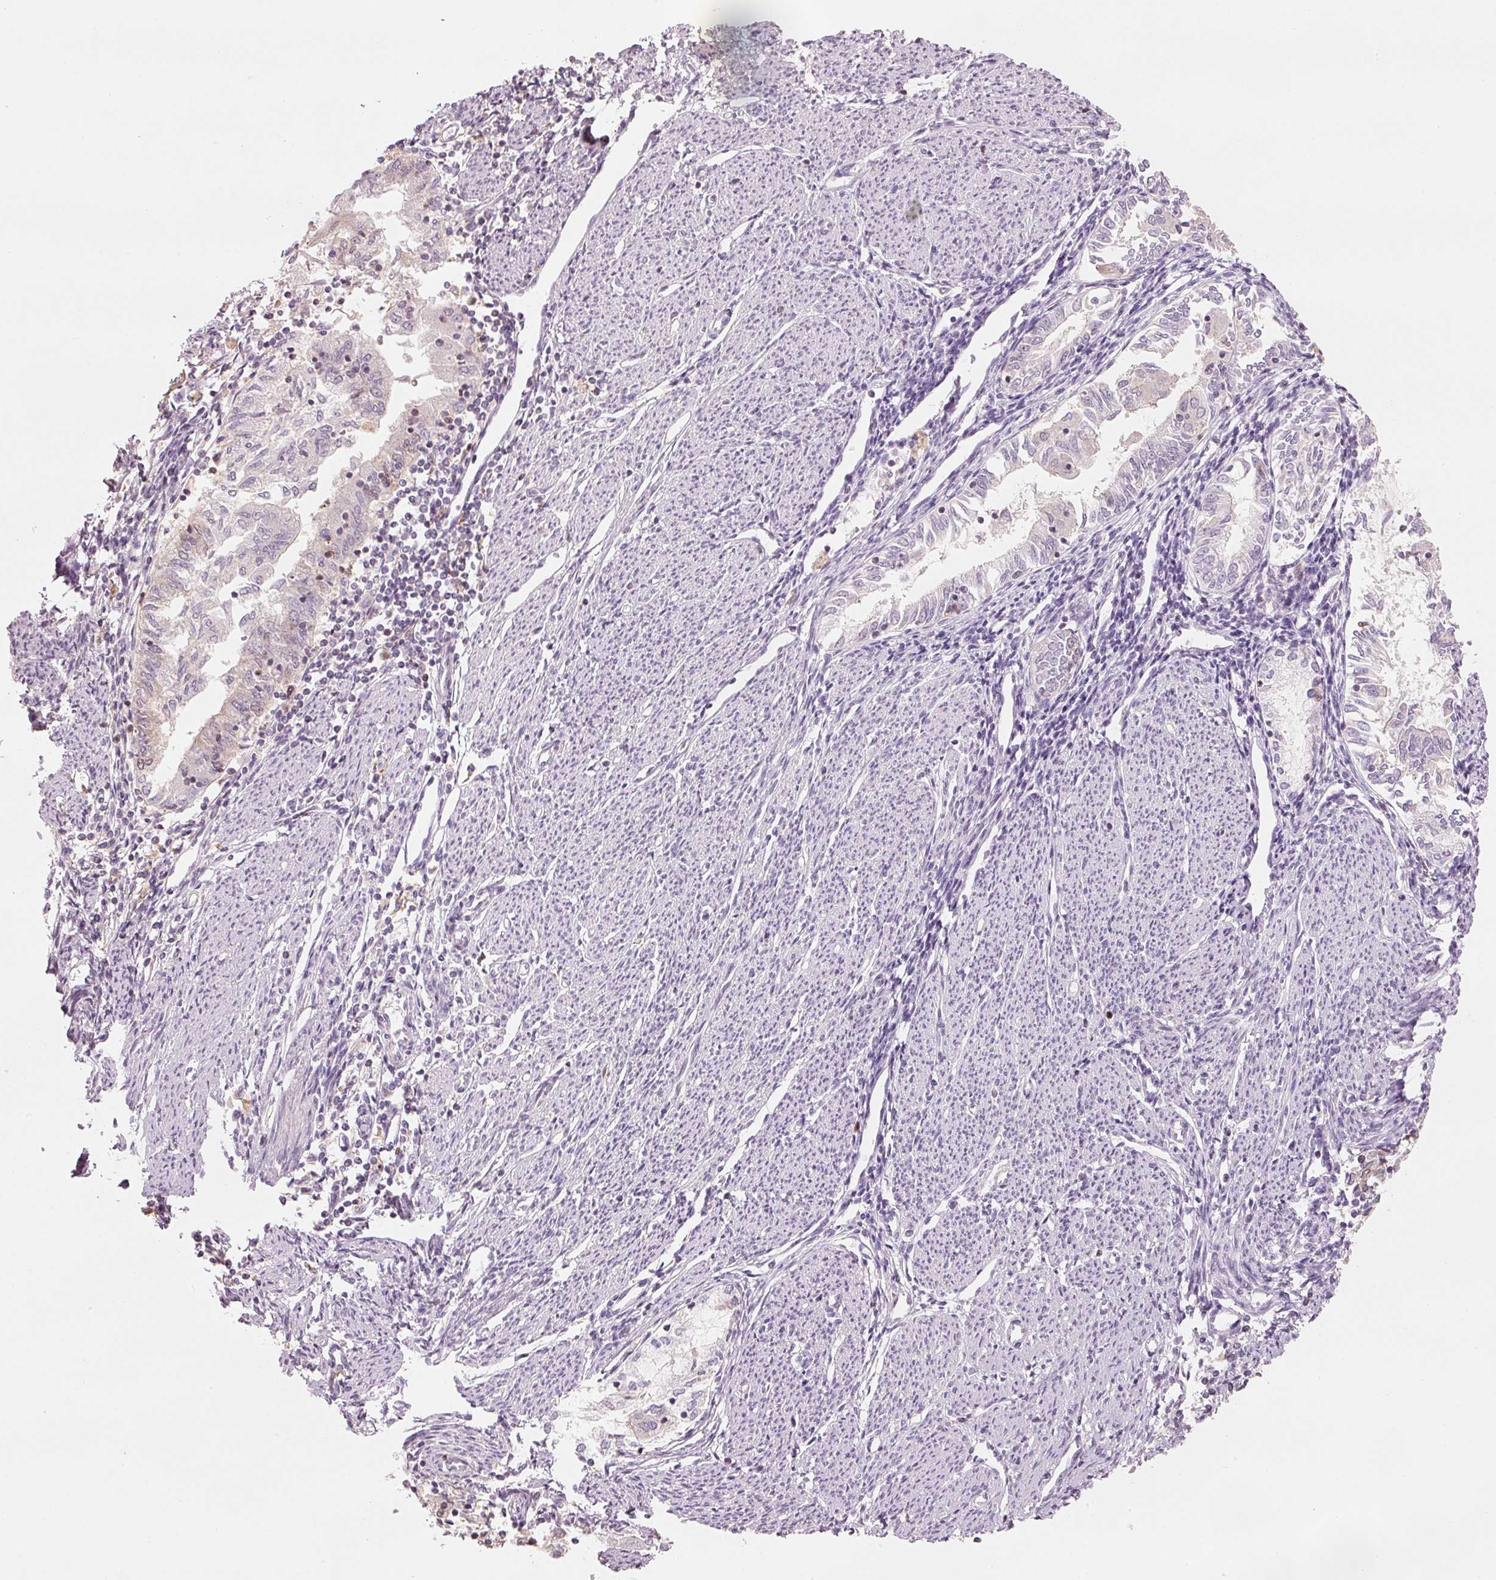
{"staining": {"intensity": "weak", "quantity": "<25%", "location": "nuclear"}, "tissue": "endometrial cancer", "cell_type": "Tumor cells", "image_type": "cancer", "snomed": [{"axis": "morphology", "description": "Adenocarcinoma, NOS"}, {"axis": "topography", "description": "Endometrium"}], "caption": "An image of adenocarcinoma (endometrial) stained for a protein reveals no brown staining in tumor cells. Brightfield microscopy of IHC stained with DAB (brown) and hematoxylin (blue), captured at high magnification.", "gene": "TREX2", "patient": {"sex": "female", "age": 79}}